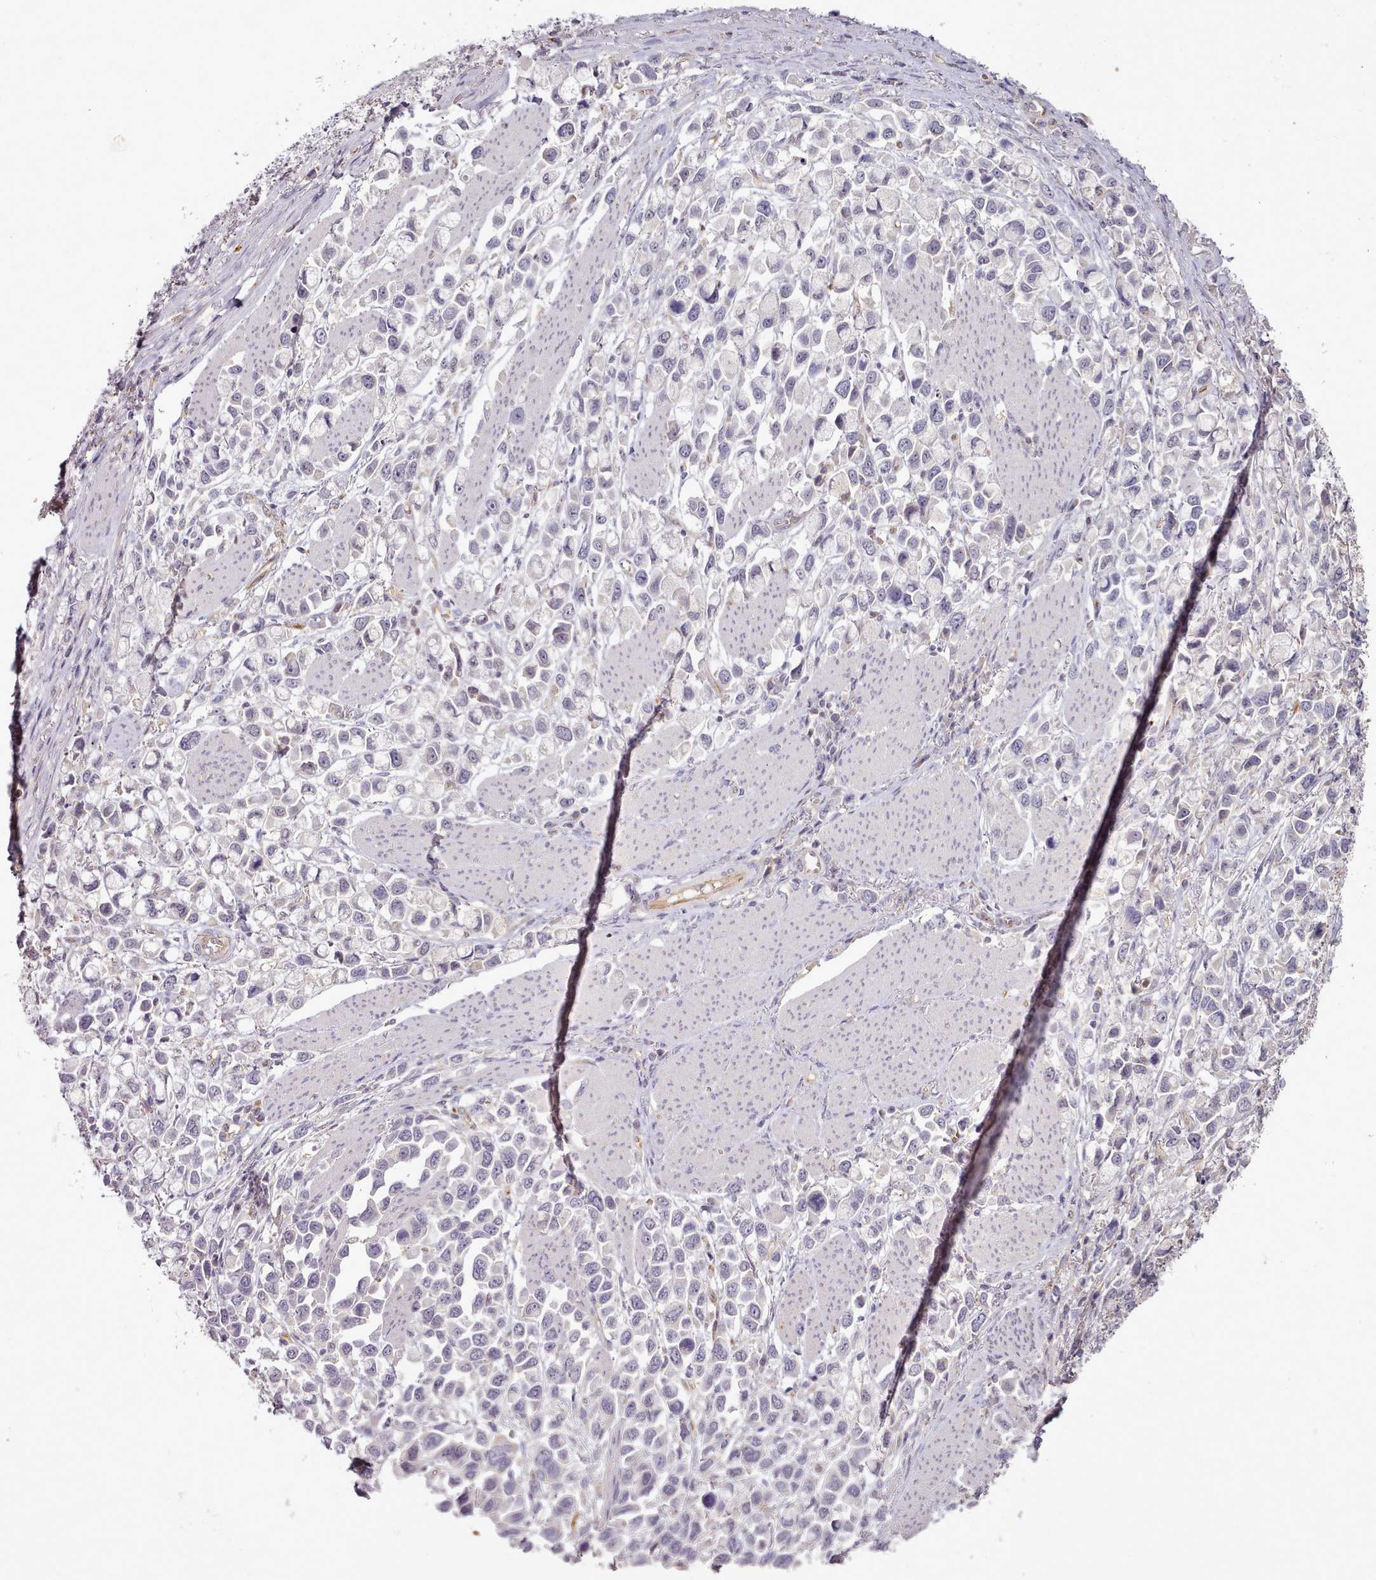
{"staining": {"intensity": "negative", "quantity": "none", "location": "none"}, "tissue": "stomach cancer", "cell_type": "Tumor cells", "image_type": "cancer", "snomed": [{"axis": "morphology", "description": "Adenocarcinoma, NOS"}, {"axis": "topography", "description": "Stomach"}], "caption": "Protein analysis of stomach cancer shows no significant positivity in tumor cells.", "gene": "C1QTNF5", "patient": {"sex": "female", "age": 81}}